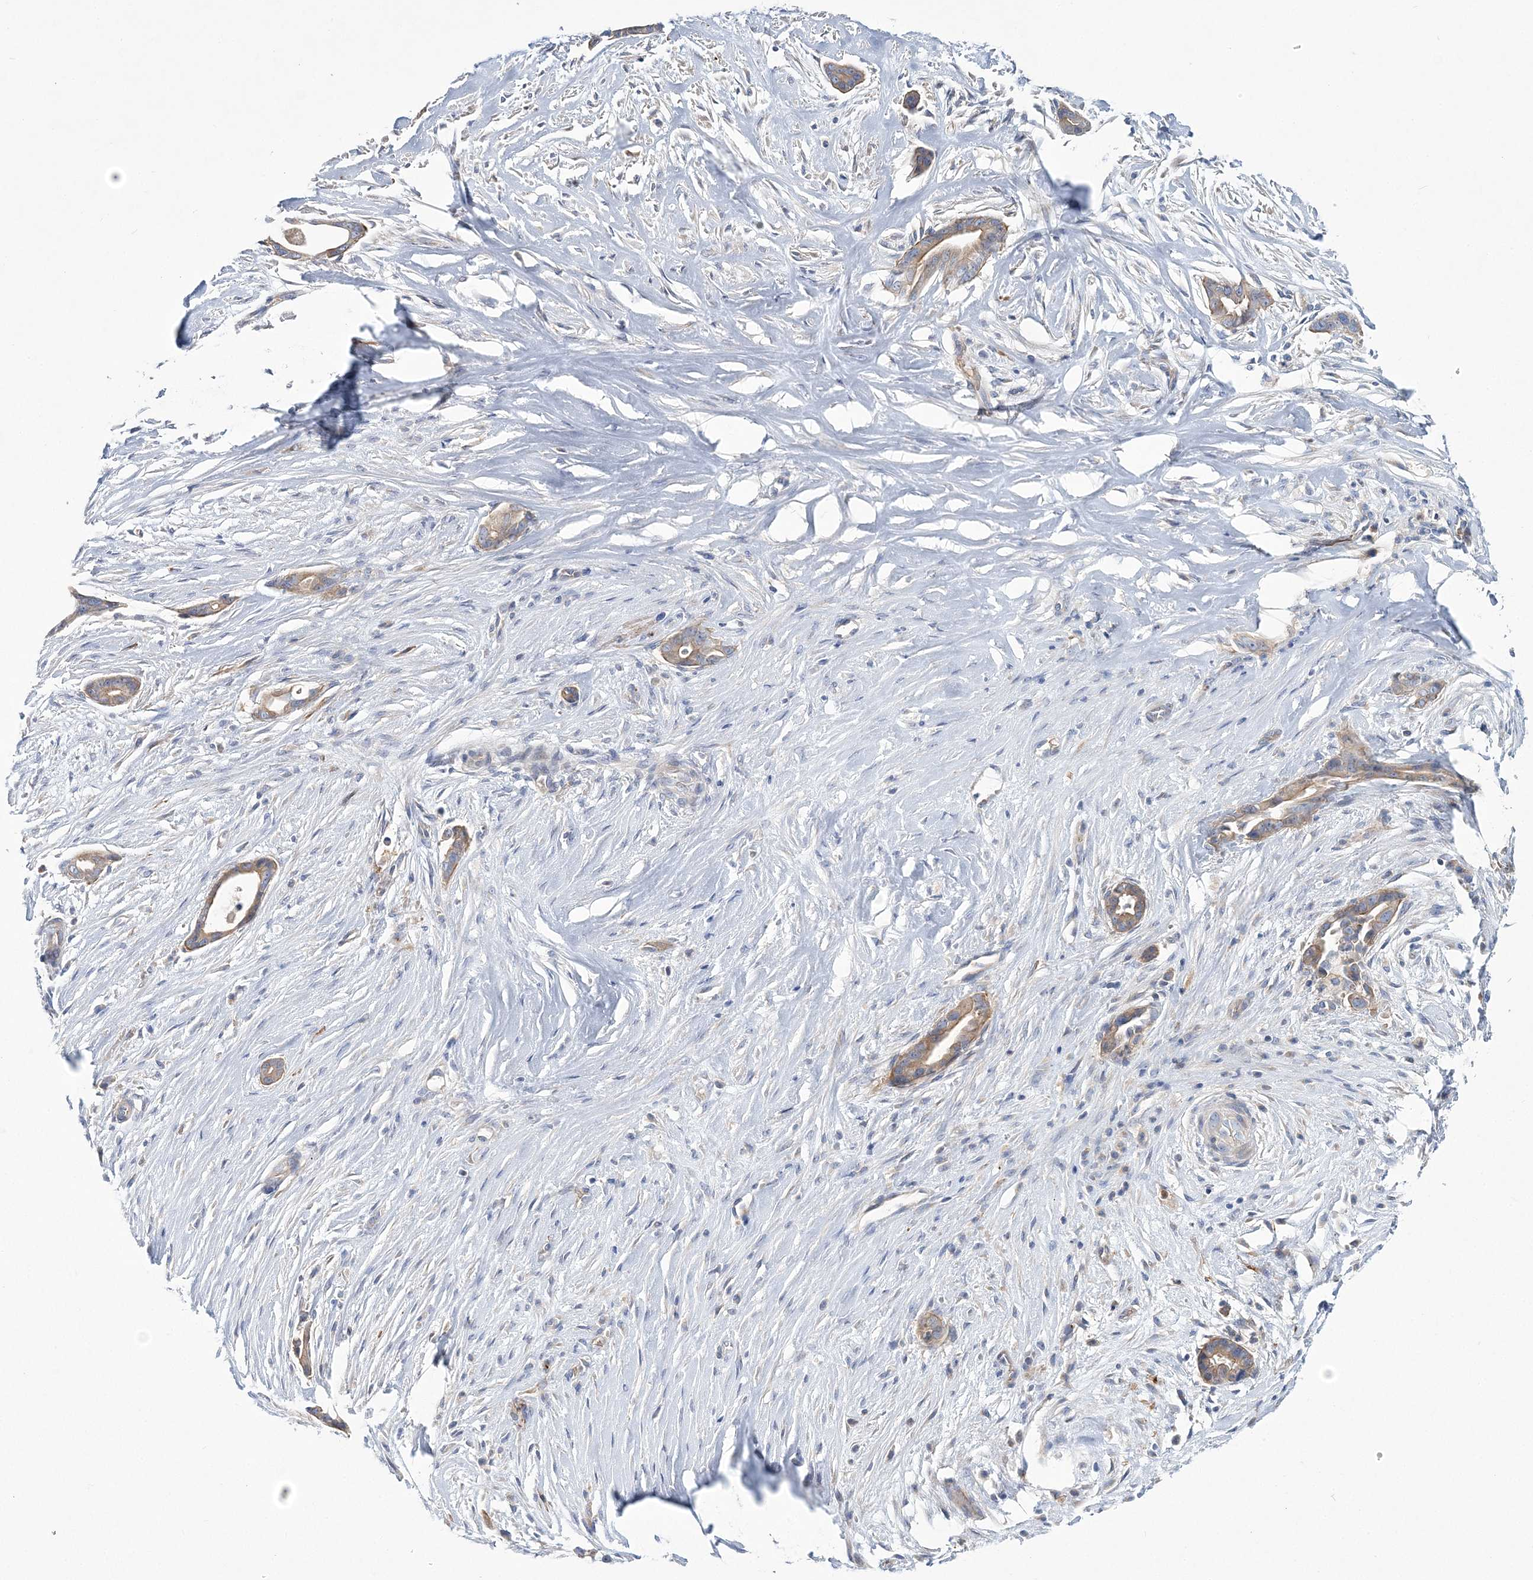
{"staining": {"intensity": "weak", "quantity": "25%-75%", "location": "cytoplasmic/membranous"}, "tissue": "liver cancer", "cell_type": "Tumor cells", "image_type": "cancer", "snomed": [{"axis": "morphology", "description": "Cholangiocarcinoma"}, {"axis": "topography", "description": "Liver"}], "caption": "The photomicrograph reveals immunohistochemical staining of liver cancer. There is weak cytoplasmic/membranous positivity is seen in approximately 25%-75% of tumor cells.", "gene": "ATP11B", "patient": {"sex": "female", "age": 55}}